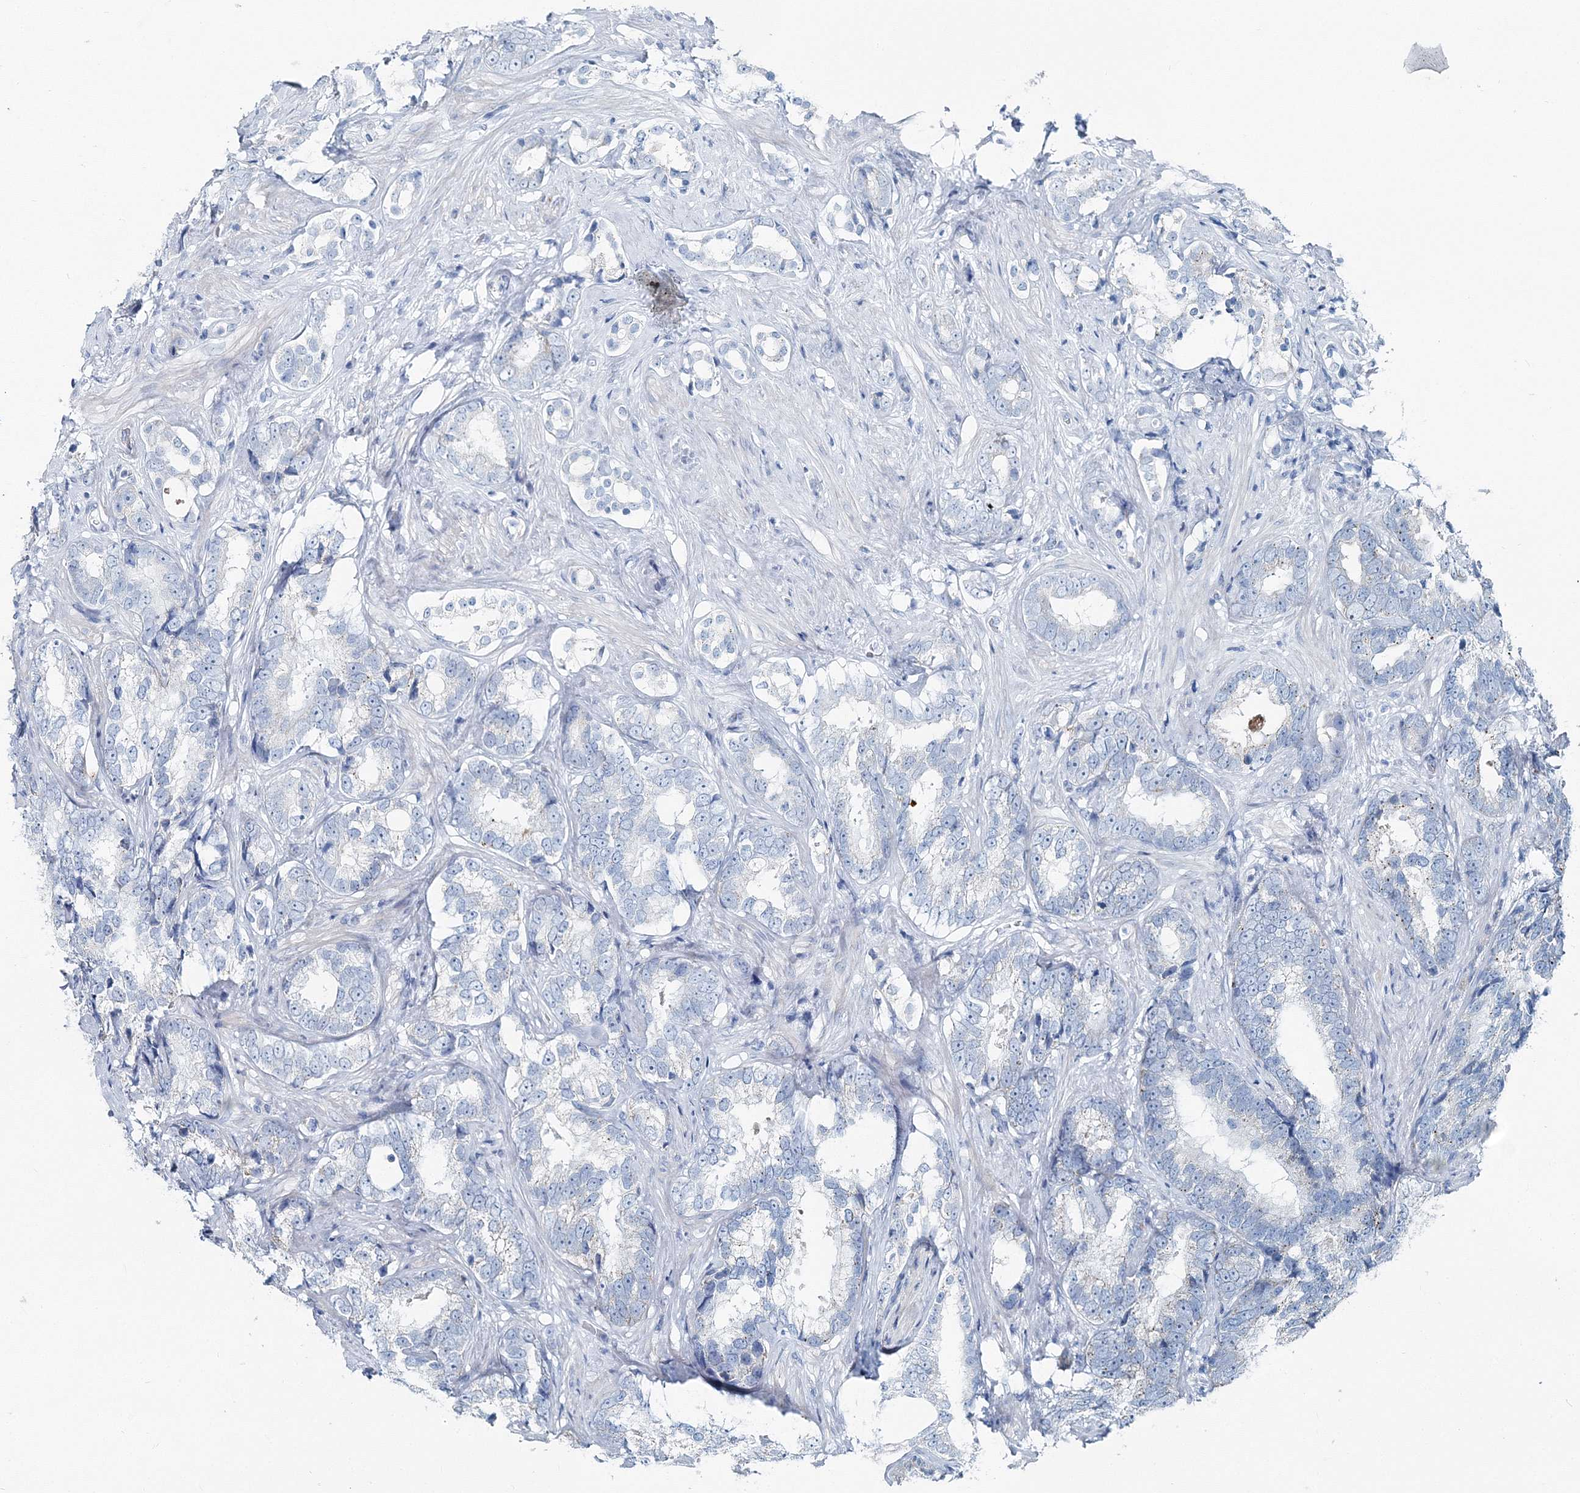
{"staining": {"intensity": "negative", "quantity": "none", "location": "none"}, "tissue": "prostate cancer", "cell_type": "Tumor cells", "image_type": "cancer", "snomed": [{"axis": "morphology", "description": "Adenocarcinoma, High grade"}, {"axis": "topography", "description": "Prostate"}], "caption": "The histopathology image exhibits no staining of tumor cells in prostate cancer (high-grade adenocarcinoma).", "gene": "GABARAPL2", "patient": {"sex": "male", "age": 66}}